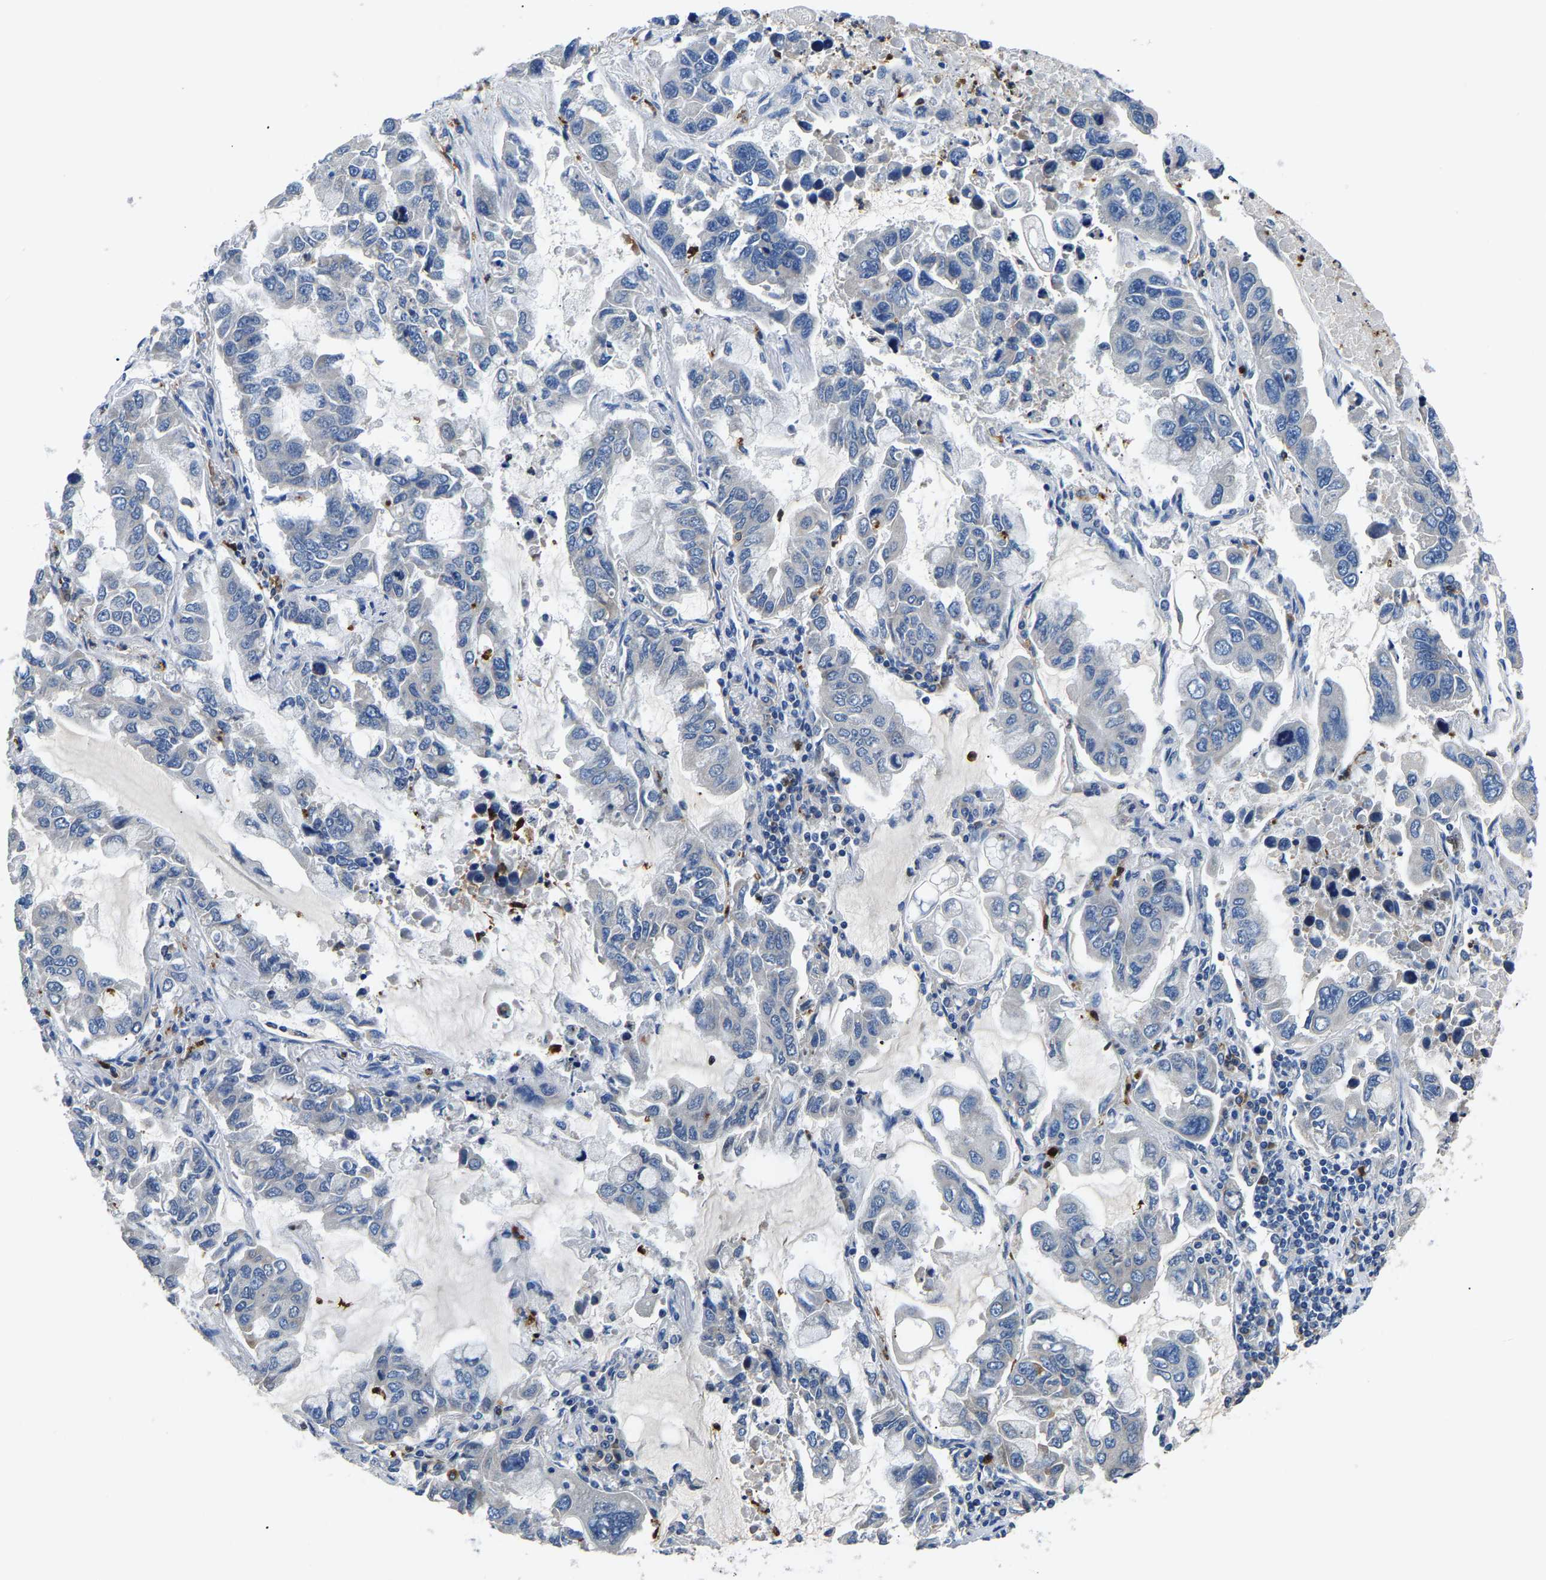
{"staining": {"intensity": "negative", "quantity": "none", "location": "none"}, "tissue": "lung cancer", "cell_type": "Tumor cells", "image_type": "cancer", "snomed": [{"axis": "morphology", "description": "Adenocarcinoma, NOS"}, {"axis": "topography", "description": "Lung"}], "caption": "A high-resolution photomicrograph shows IHC staining of lung adenocarcinoma, which displays no significant positivity in tumor cells.", "gene": "TOR1B", "patient": {"sex": "male", "age": 64}}